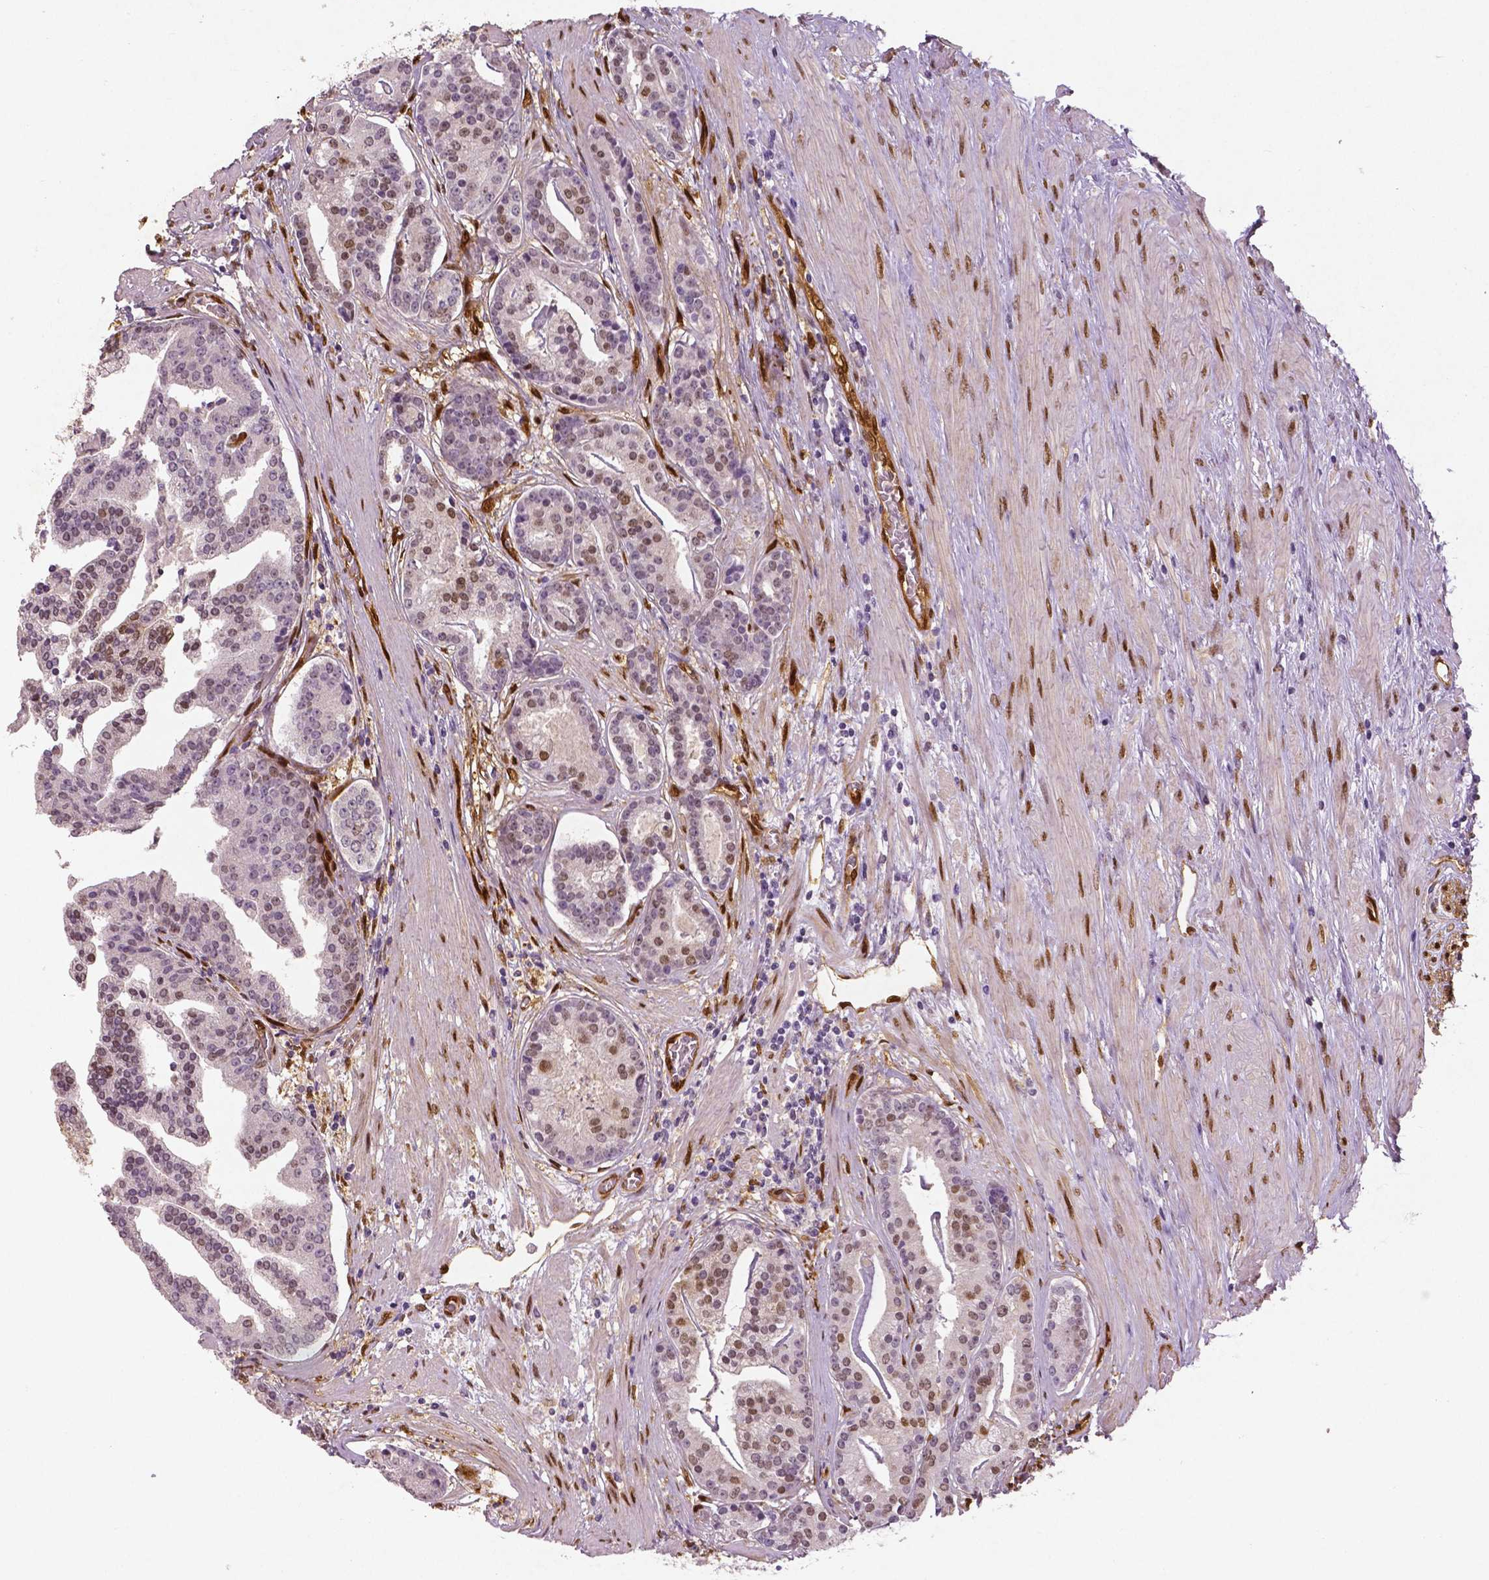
{"staining": {"intensity": "moderate", "quantity": "<25%", "location": "nuclear"}, "tissue": "prostate cancer", "cell_type": "Tumor cells", "image_type": "cancer", "snomed": [{"axis": "morphology", "description": "Adenocarcinoma, NOS"}, {"axis": "topography", "description": "Prostate and seminal vesicle, NOS"}, {"axis": "topography", "description": "Prostate"}], "caption": "This micrograph displays immunohistochemistry staining of prostate adenocarcinoma, with low moderate nuclear expression in approximately <25% of tumor cells.", "gene": "WWTR1", "patient": {"sex": "male", "age": 44}}